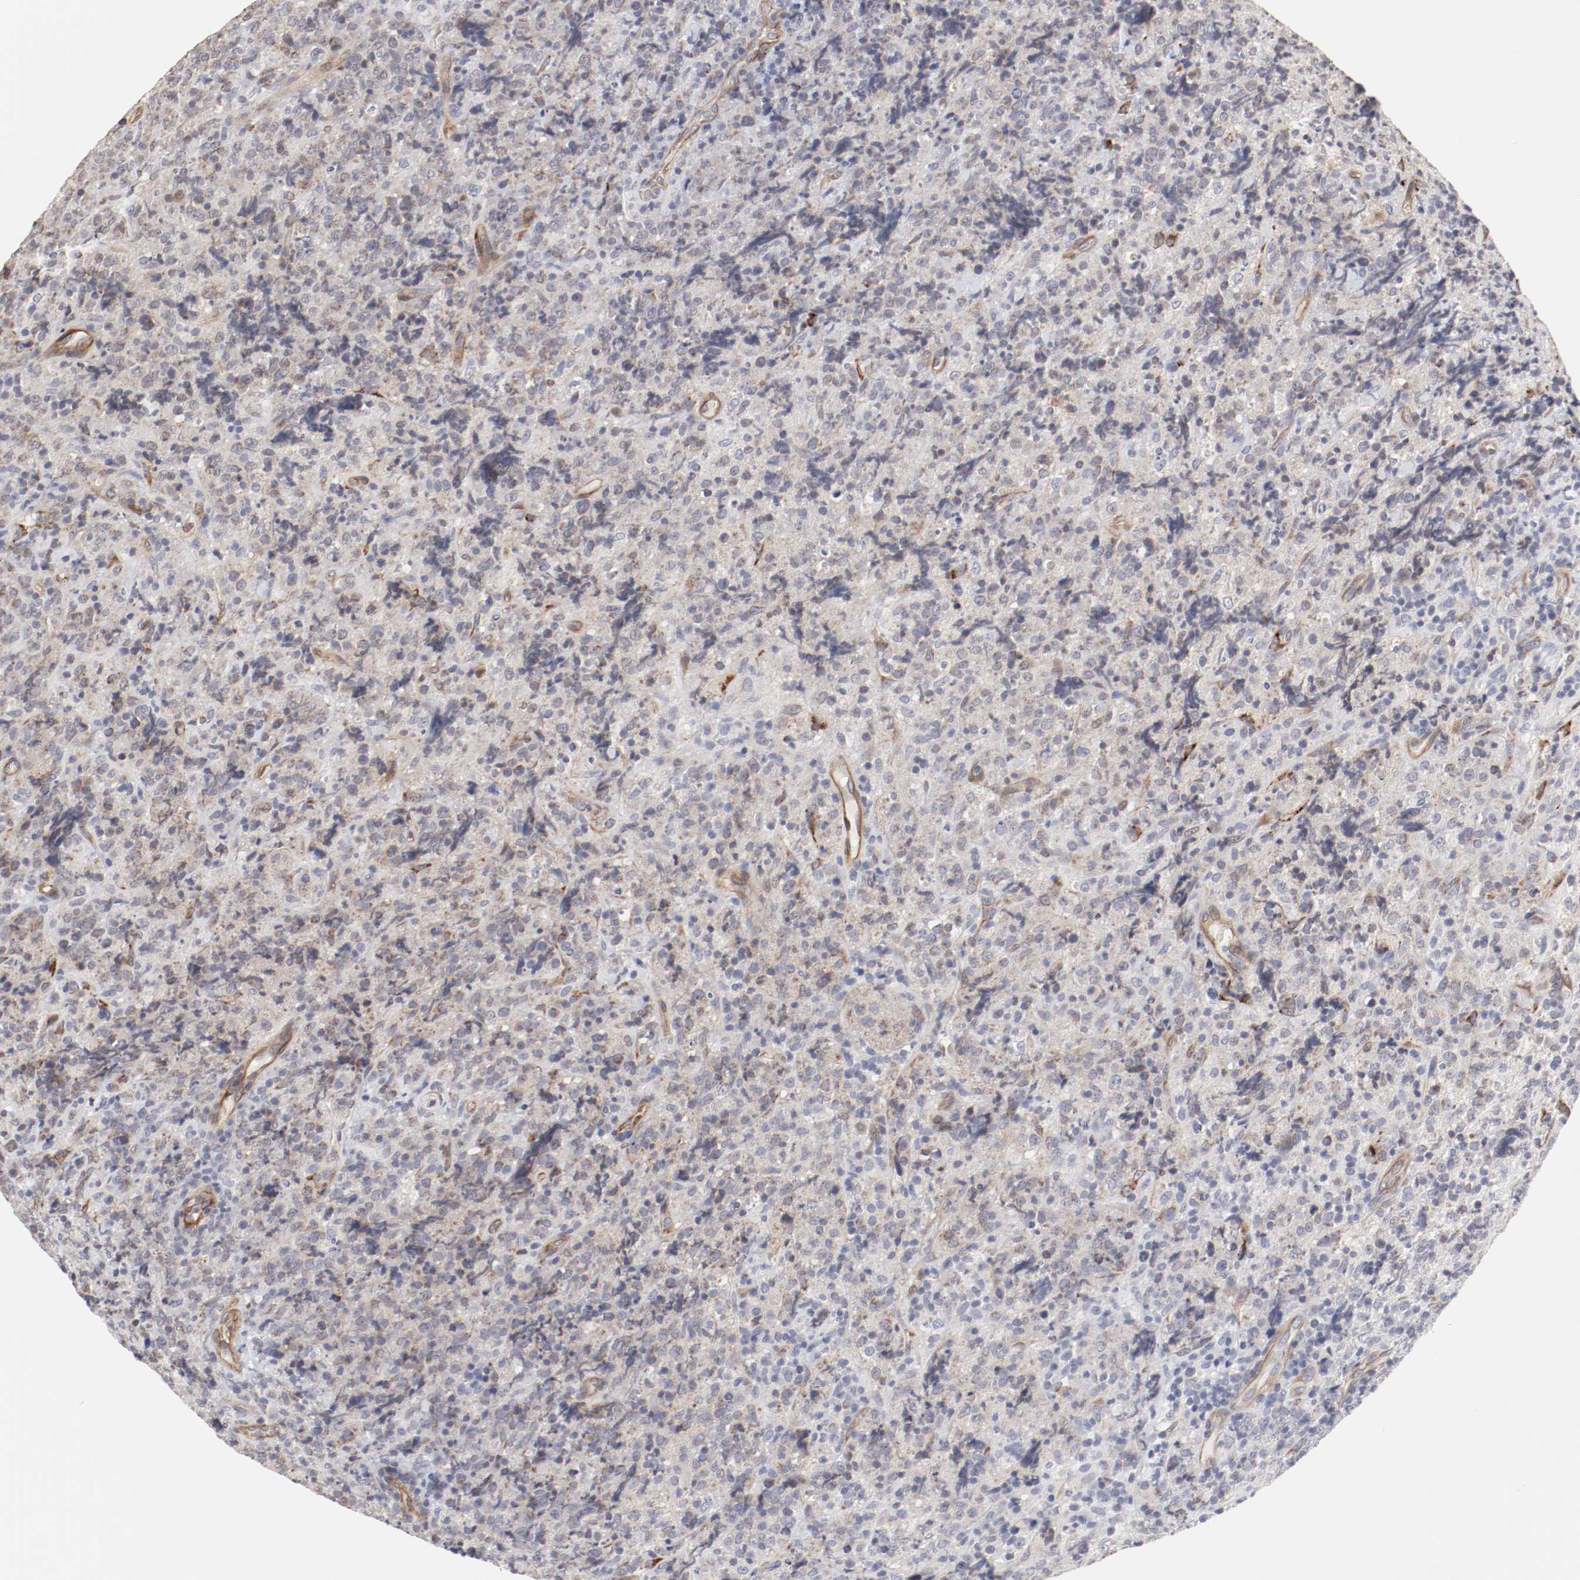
{"staining": {"intensity": "negative", "quantity": "none", "location": "none"}, "tissue": "lymphoma", "cell_type": "Tumor cells", "image_type": "cancer", "snomed": [{"axis": "morphology", "description": "Malignant lymphoma, non-Hodgkin's type, High grade"}, {"axis": "topography", "description": "Tonsil"}], "caption": "The micrograph shows no staining of tumor cells in malignant lymphoma, non-Hodgkin's type (high-grade).", "gene": "MAGED4", "patient": {"sex": "female", "age": 36}}